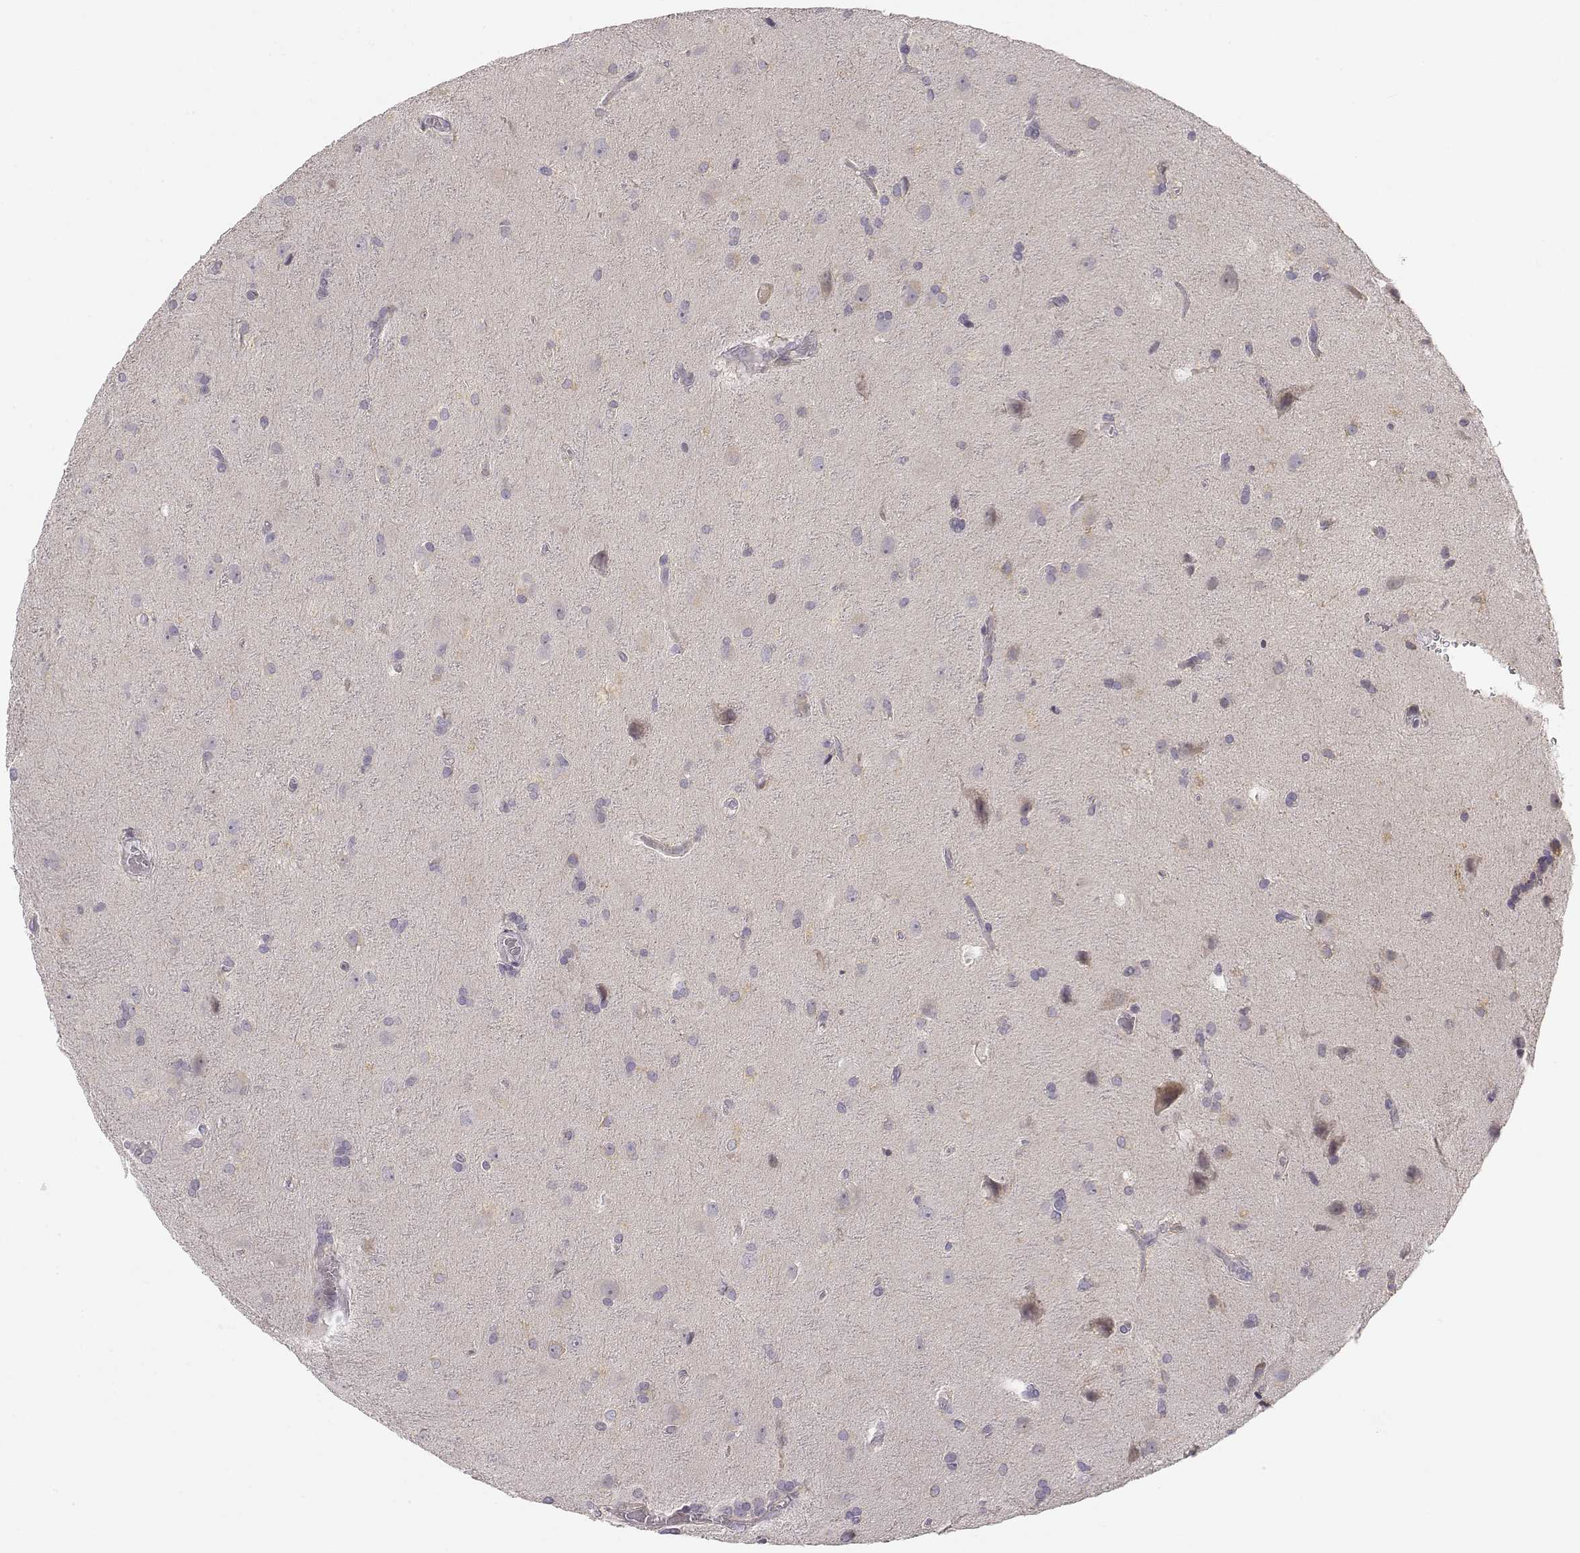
{"staining": {"intensity": "negative", "quantity": "none", "location": "none"}, "tissue": "glioma", "cell_type": "Tumor cells", "image_type": "cancer", "snomed": [{"axis": "morphology", "description": "Glioma, malignant, Low grade"}, {"axis": "topography", "description": "Brain"}], "caption": "Tumor cells show no significant positivity in glioma.", "gene": "ACSL6", "patient": {"sex": "male", "age": 58}}